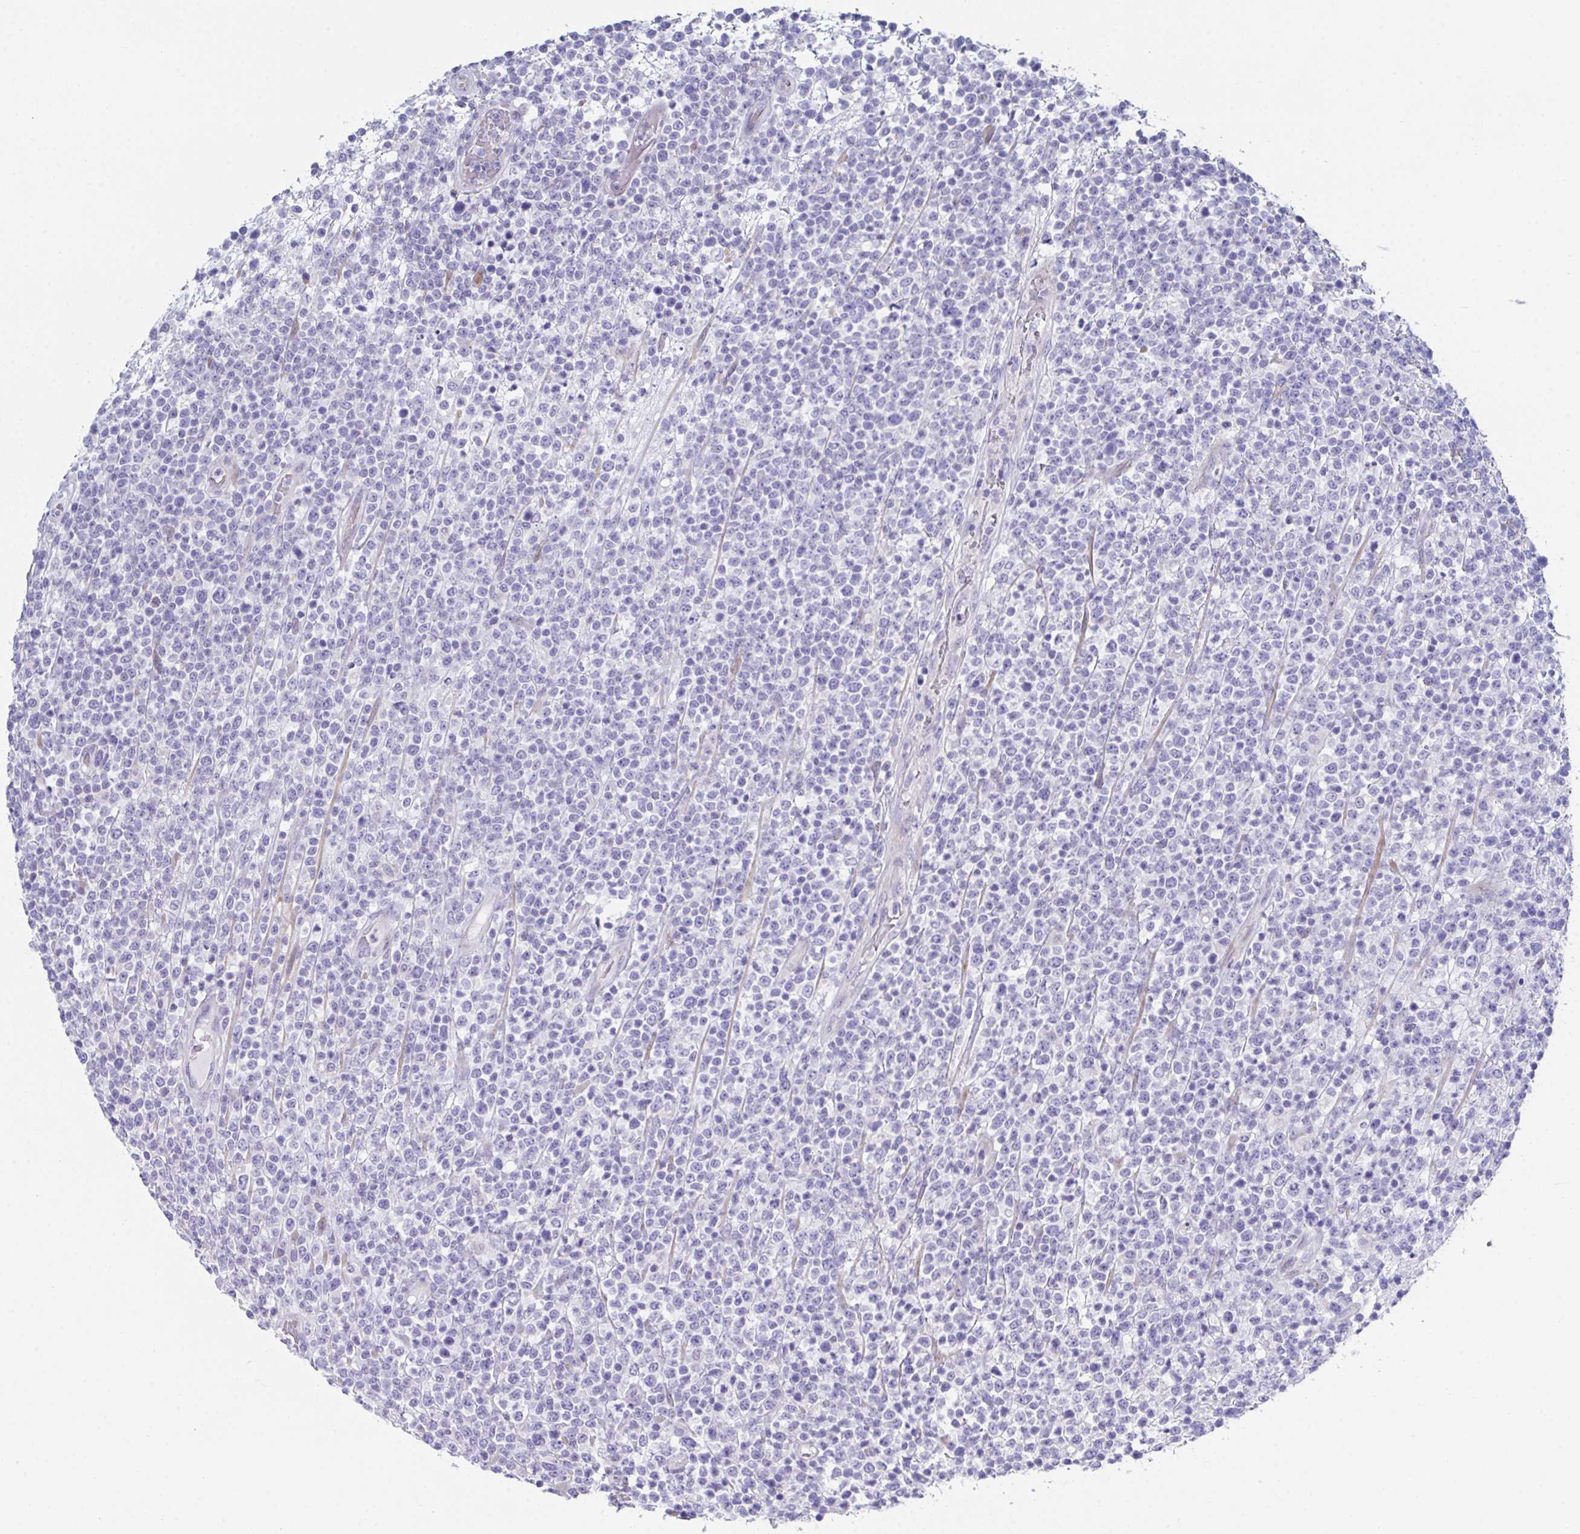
{"staining": {"intensity": "negative", "quantity": "none", "location": "none"}, "tissue": "lymphoma", "cell_type": "Tumor cells", "image_type": "cancer", "snomed": [{"axis": "morphology", "description": "Malignant lymphoma, non-Hodgkin's type, High grade"}, {"axis": "topography", "description": "Colon"}], "caption": "An immunohistochemistry (IHC) image of lymphoma is shown. There is no staining in tumor cells of lymphoma.", "gene": "FBXO47", "patient": {"sex": "female", "age": 53}}